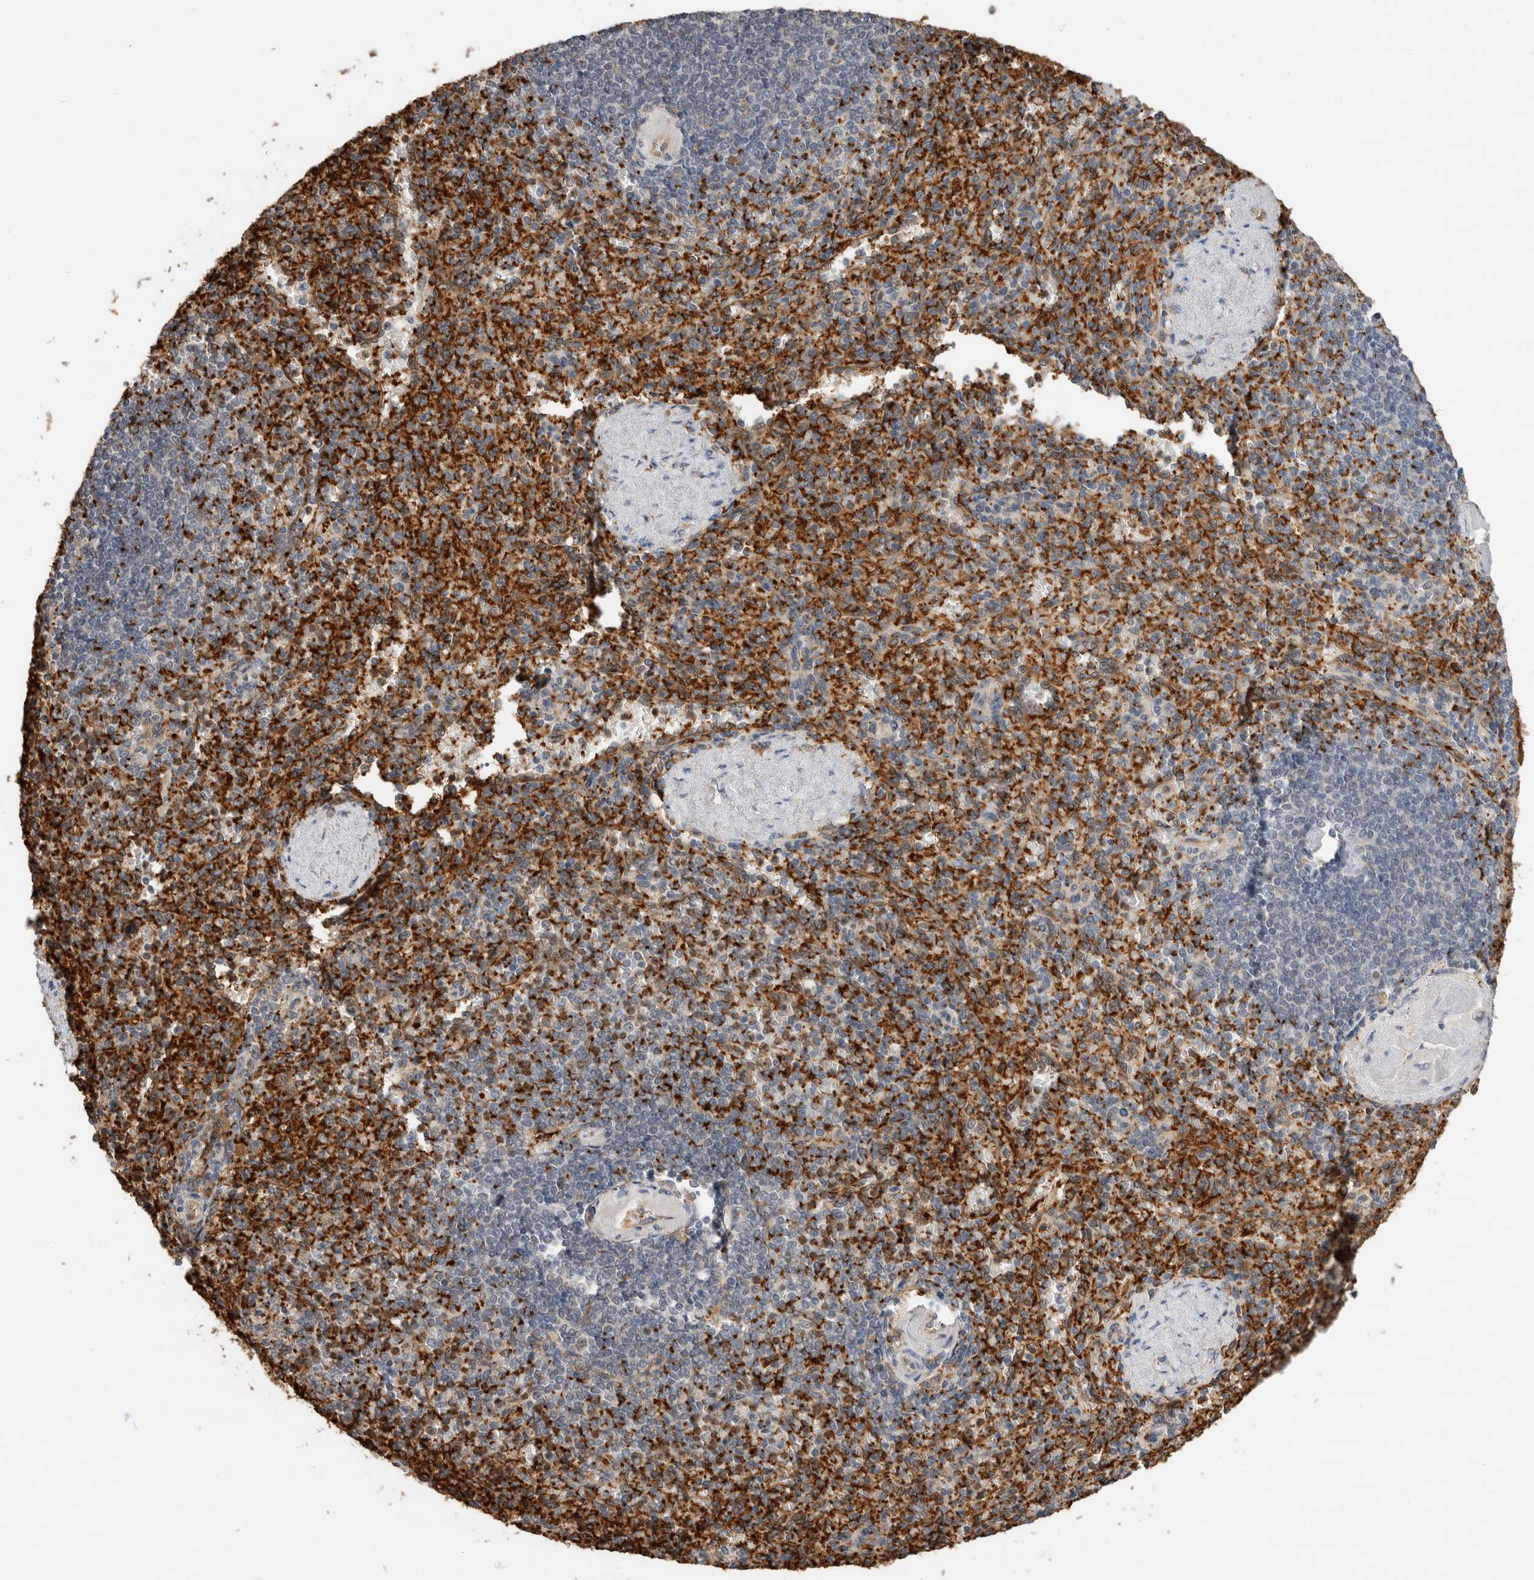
{"staining": {"intensity": "moderate", "quantity": "25%-75%", "location": "cytoplasmic/membranous"}, "tissue": "spleen", "cell_type": "Cells in red pulp", "image_type": "normal", "snomed": [{"axis": "morphology", "description": "Normal tissue, NOS"}, {"axis": "topography", "description": "Spleen"}], "caption": "Immunohistochemistry micrograph of benign spleen: spleen stained using IHC shows medium levels of moderate protein expression localized specifically in the cytoplasmic/membranous of cells in red pulp, appearing as a cytoplasmic/membranous brown color.", "gene": "CDC42BPB", "patient": {"sex": "female", "age": 74}}